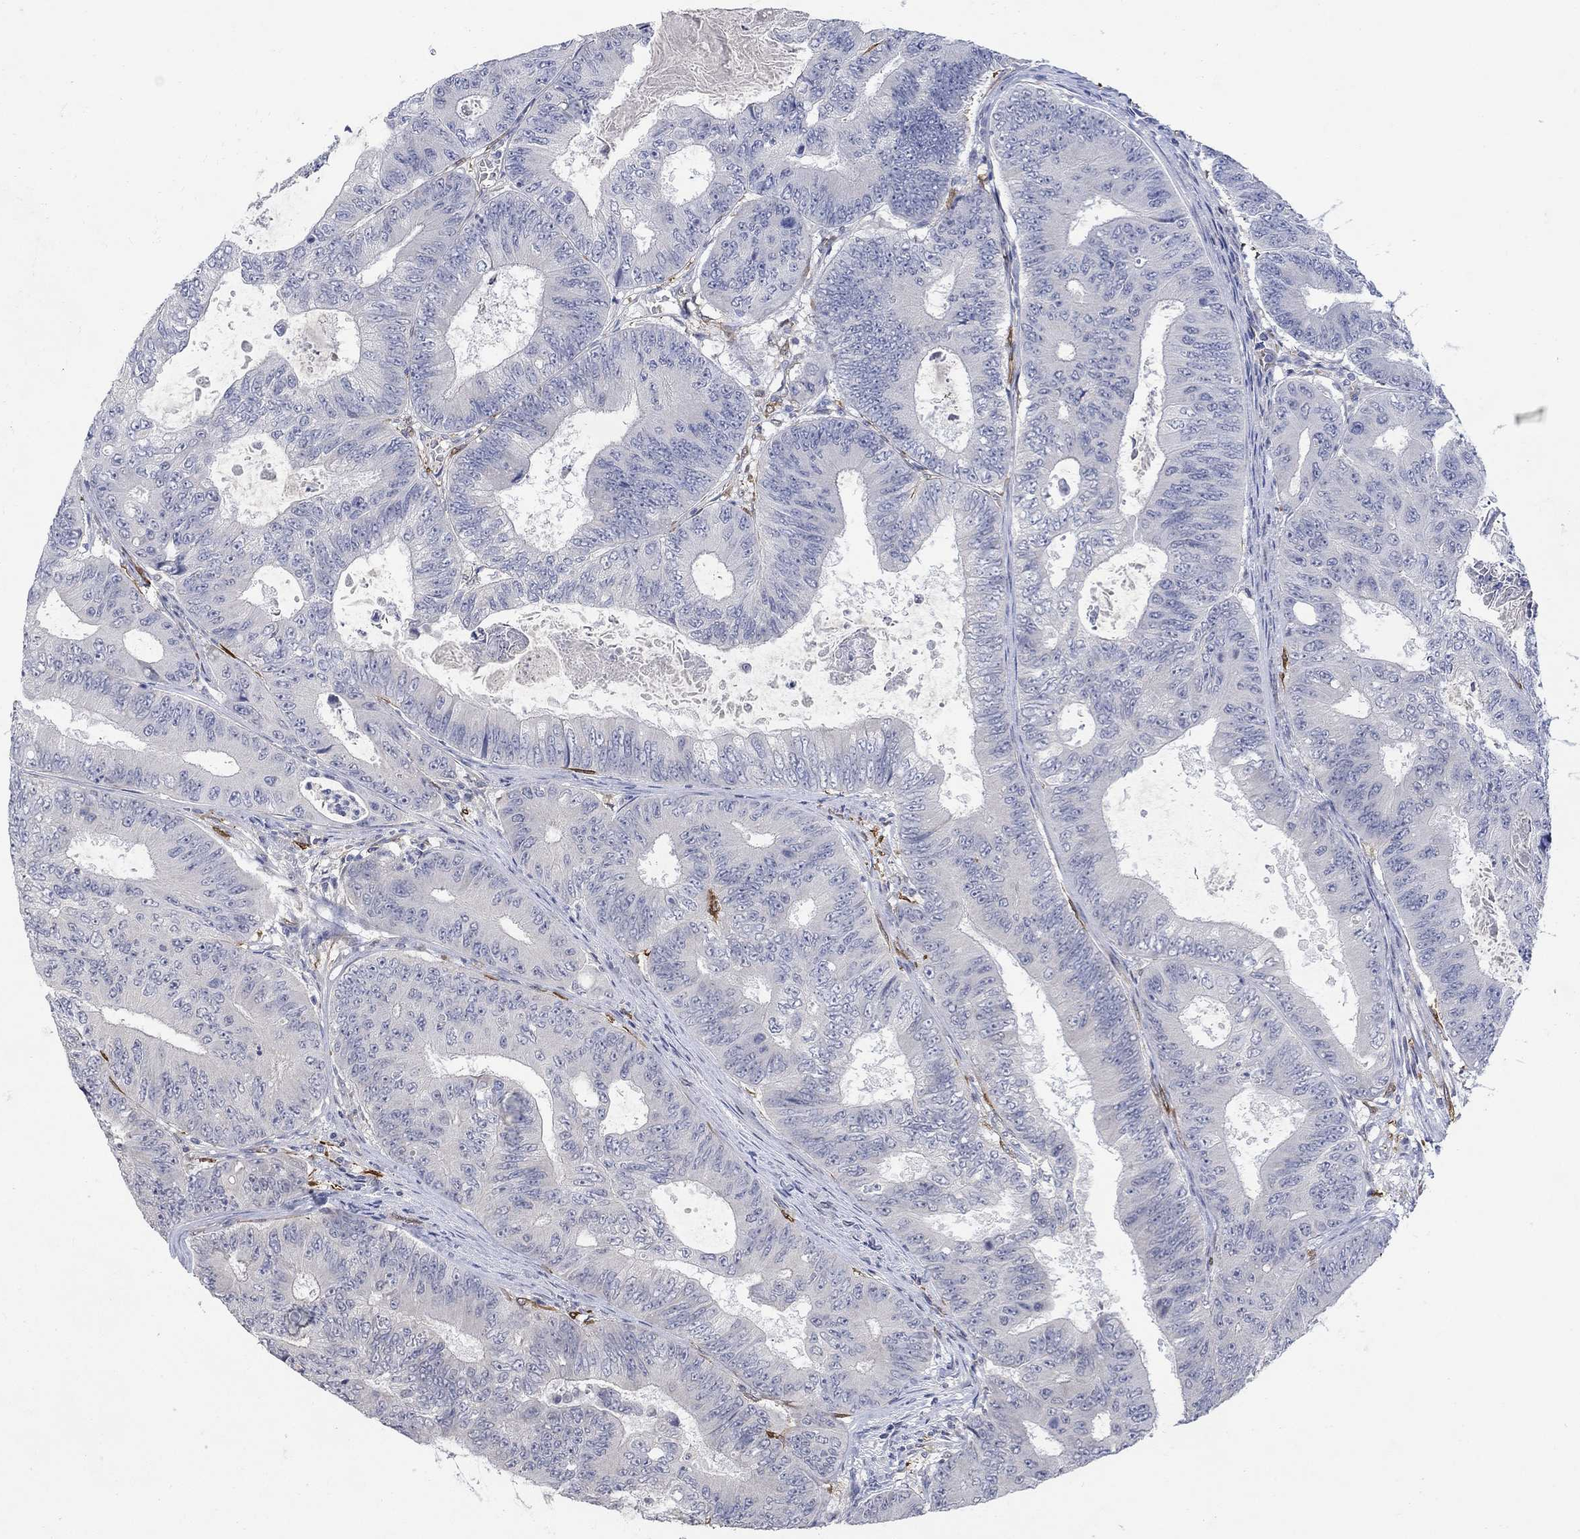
{"staining": {"intensity": "negative", "quantity": "none", "location": "none"}, "tissue": "colorectal cancer", "cell_type": "Tumor cells", "image_type": "cancer", "snomed": [{"axis": "morphology", "description": "Adenocarcinoma, NOS"}, {"axis": "topography", "description": "Colon"}], "caption": "A histopathology image of human colorectal adenocarcinoma is negative for staining in tumor cells.", "gene": "TGM2", "patient": {"sex": "female", "age": 48}}